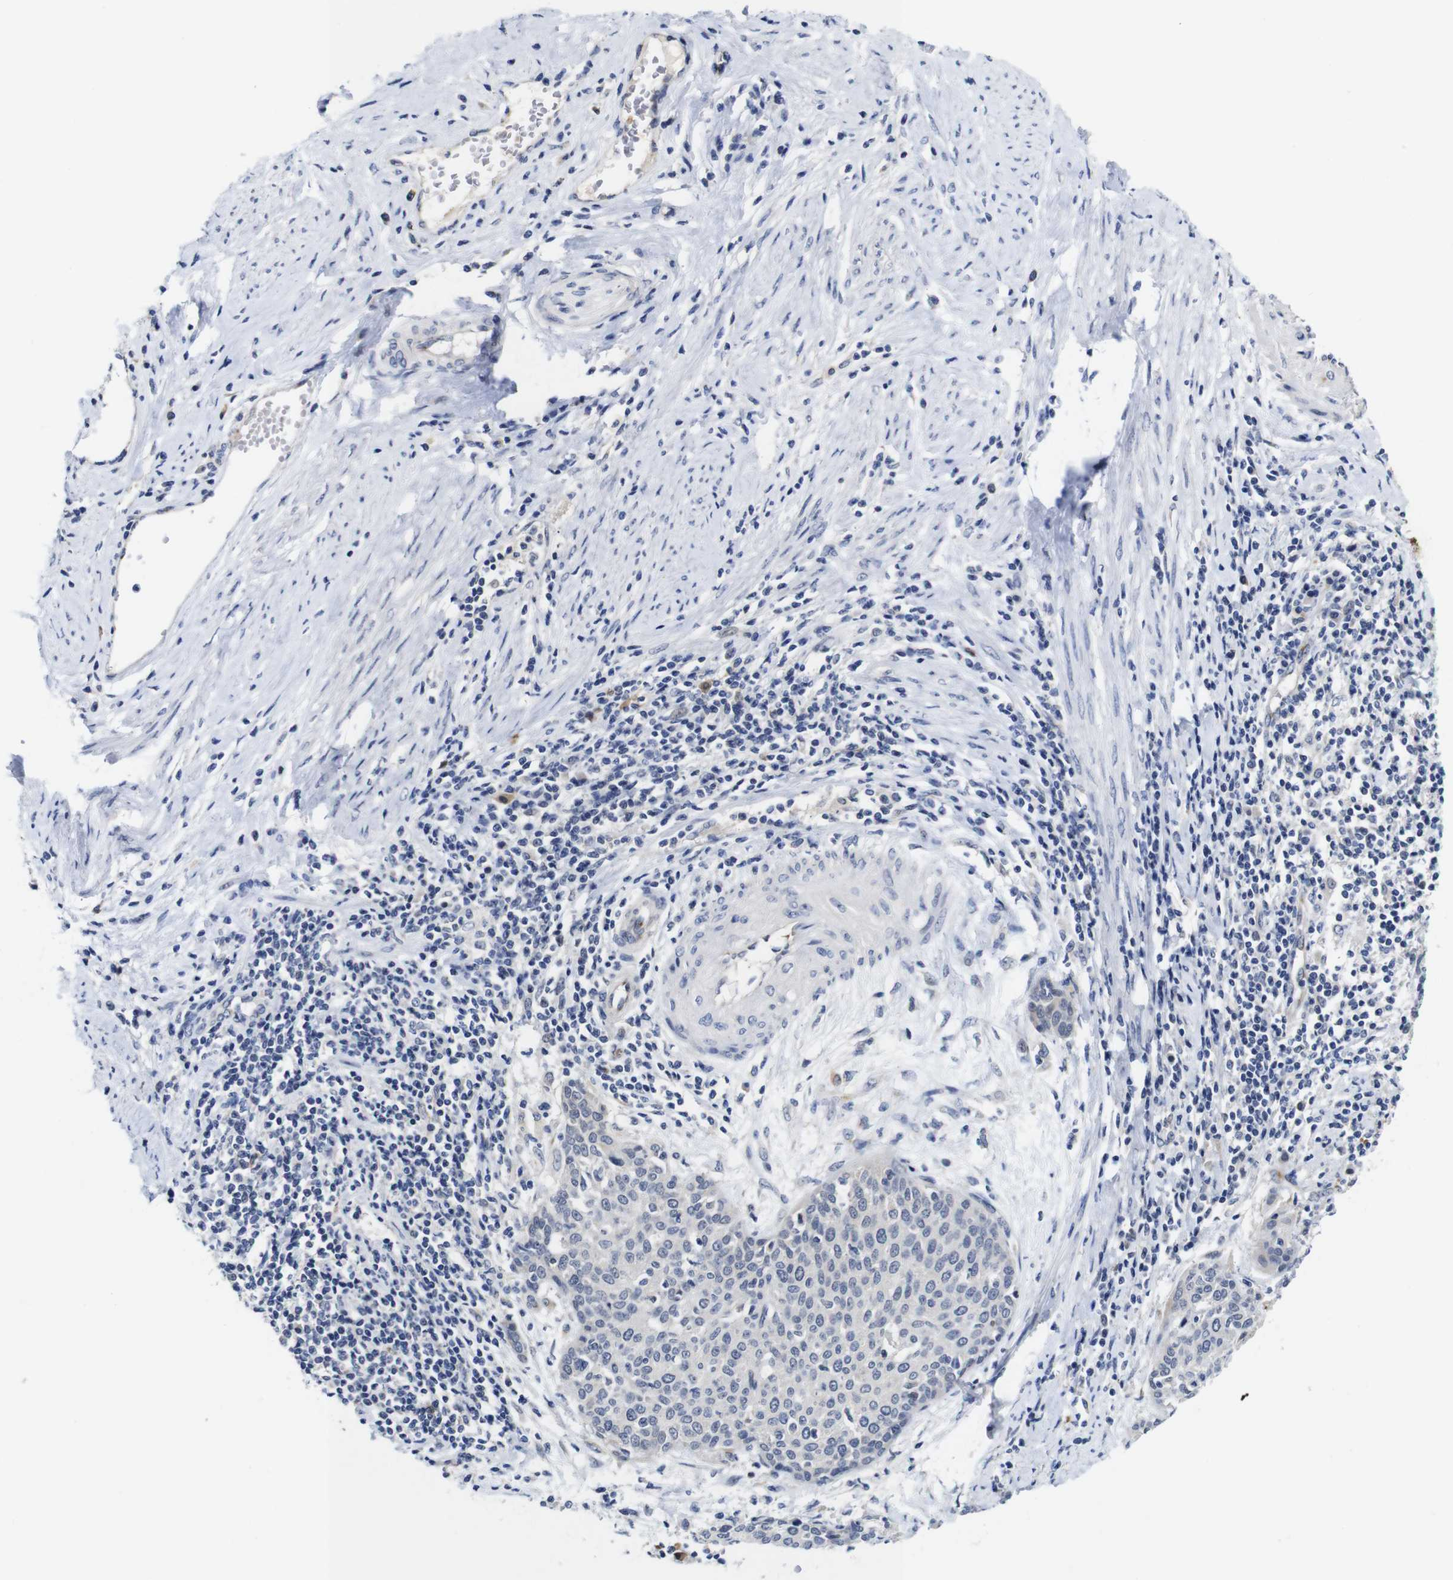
{"staining": {"intensity": "negative", "quantity": "none", "location": "none"}, "tissue": "cervical cancer", "cell_type": "Tumor cells", "image_type": "cancer", "snomed": [{"axis": "morphology", "description": "Squamous cell carcinoma, NOS"}, {"axis": "topography", "description": "Cervix"}], "caption": "This is a histopathology image of immunohistochemistry staining of cervical cancer, which shows no staining in tumor cells.", "gene": "FURIN", "patient": {"sex": "female", "age": 38}}